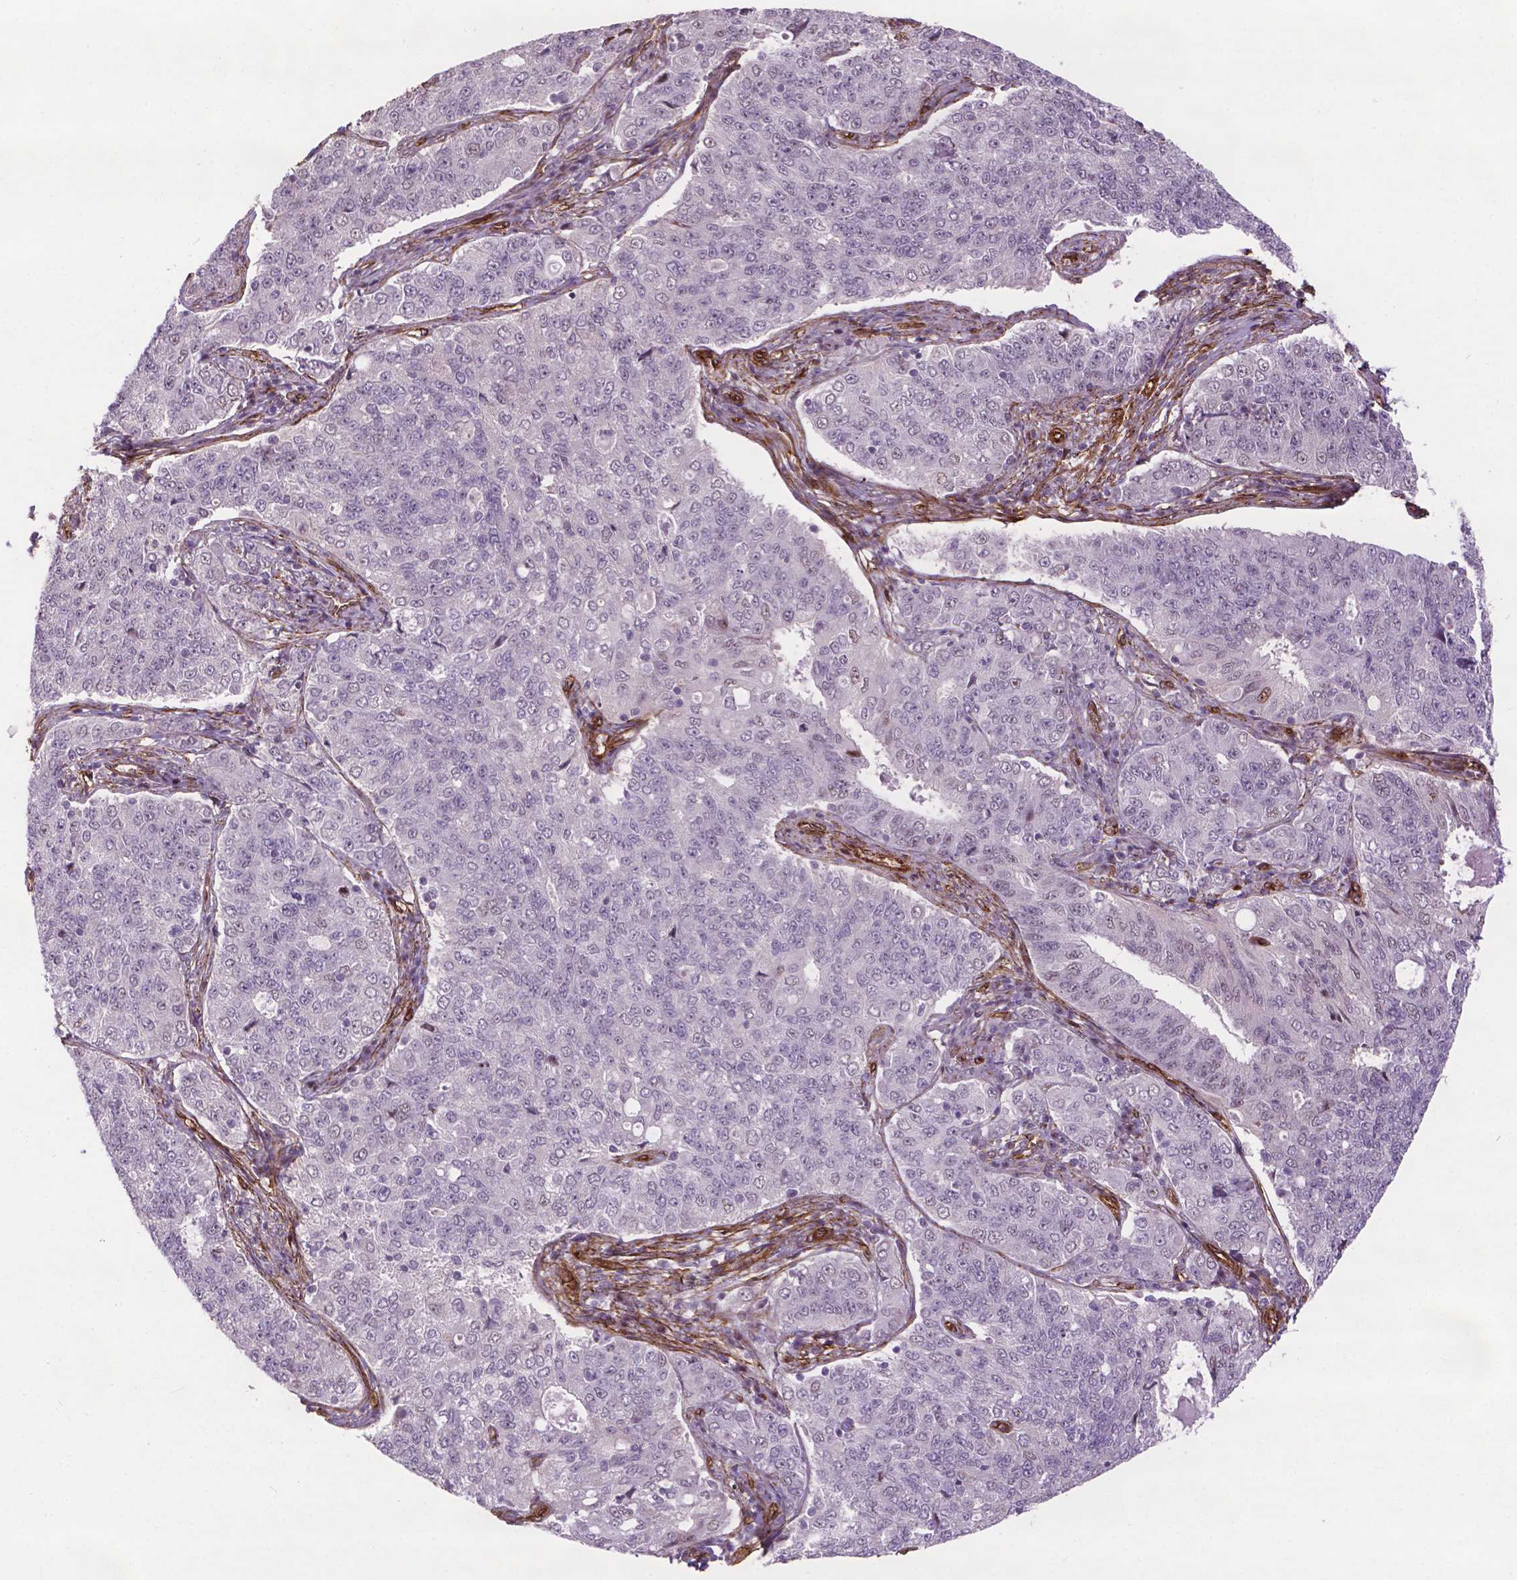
{"staining": {"intensity": "negative", "quantity": "none", "location": "none"}, "tissue": "endometrial cancer", "cell_type": "Tumor cells", "image_type": "cancer", "snomed": [{"axis": "morphology", "description": "Adenocarcinoma, NOS"}, {"axis": "topography", "description": "Endometrium"}], "caption": "Immunohistochemistry (IHC) histopathology image of neoplastic tissue: endometrial adenocarcinoma stained with DAB reveals no significant protein expression in tumor cells.", "gene": "EGFL8", "patient": {"sex": "female", "age": 43}}